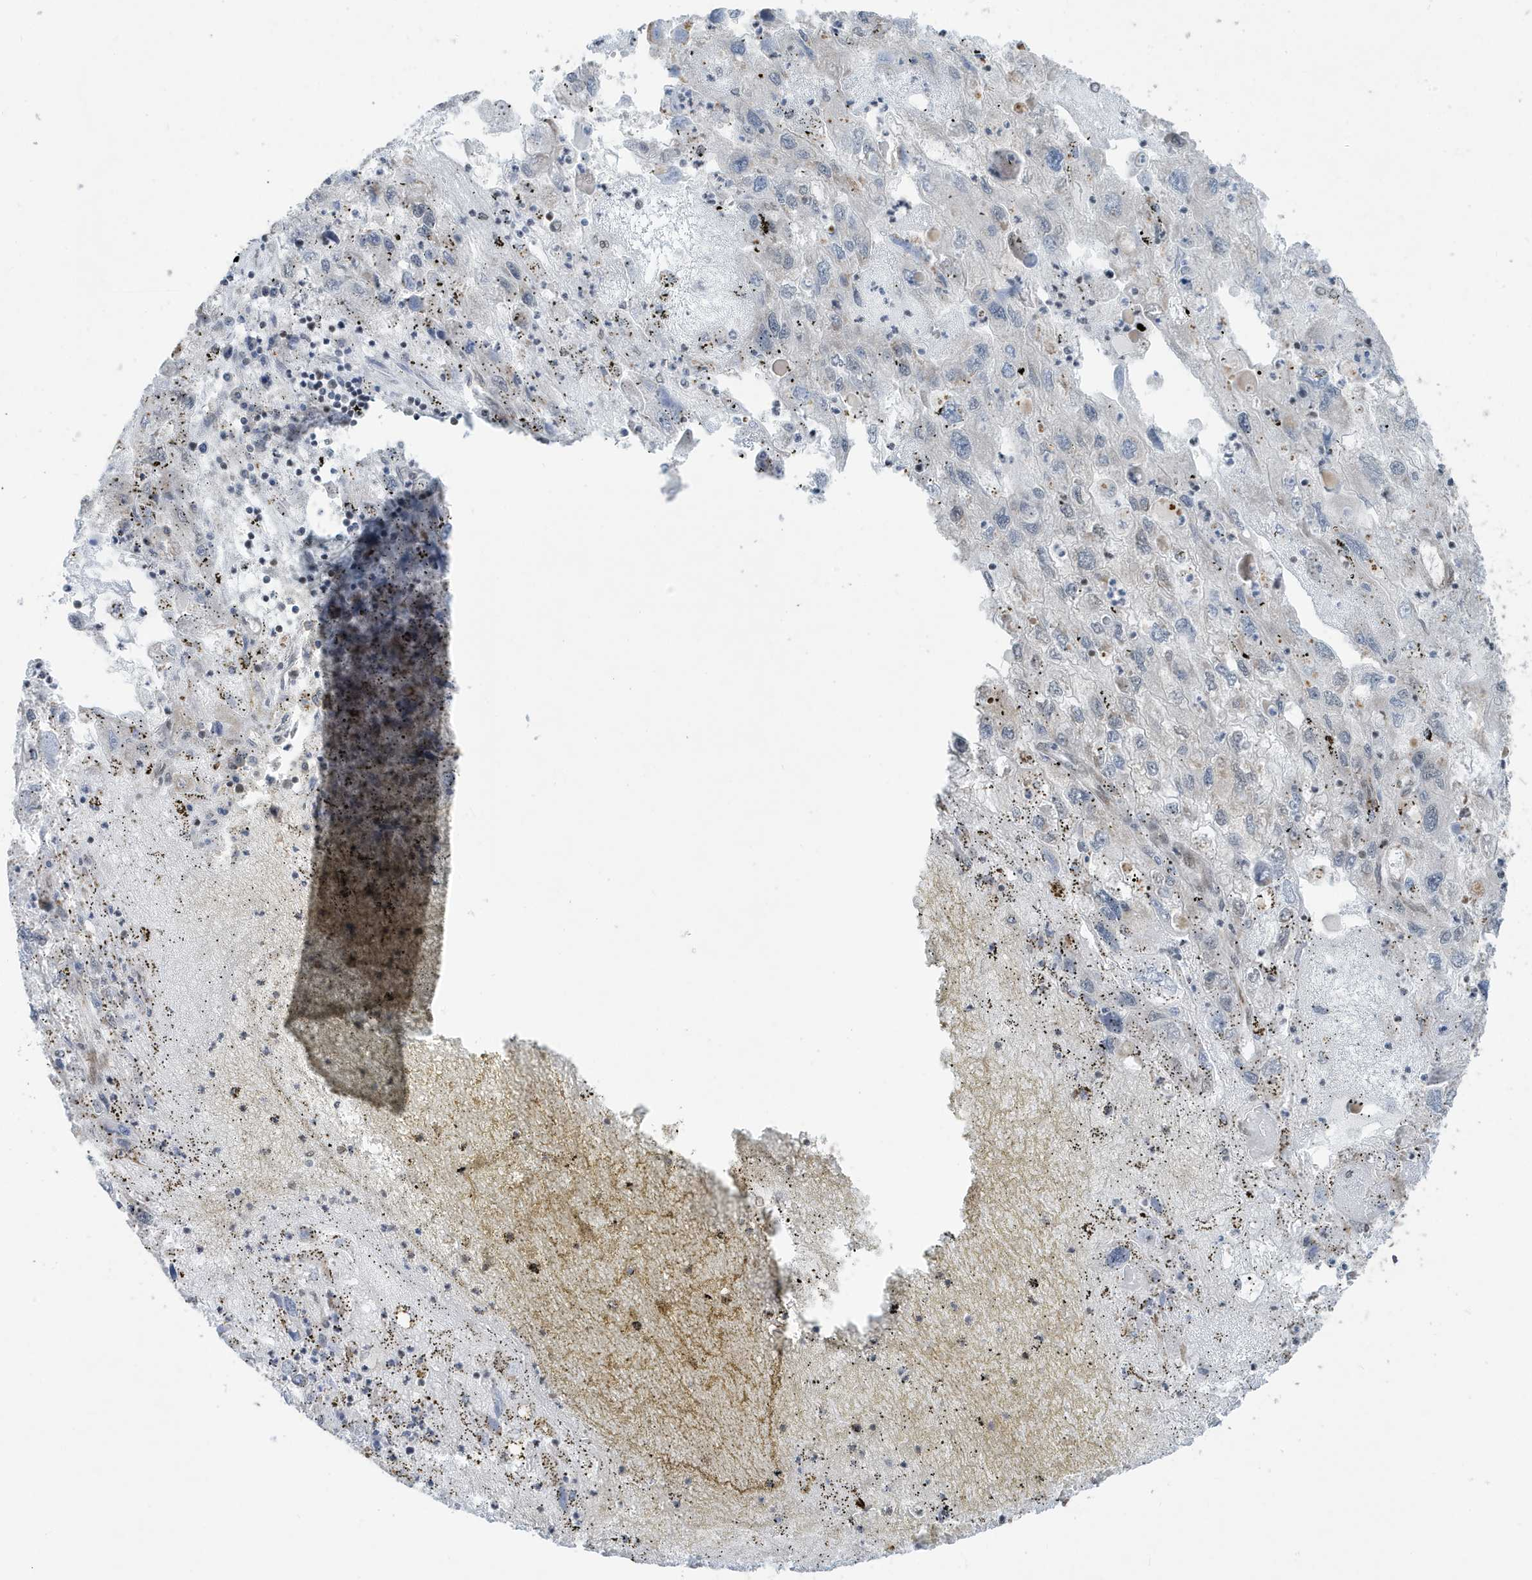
{"staining": {"intensity": "negative", "quantity": "none", "location": "none"}, "tissue": "endometrial cancer", "cell_type": "Tumor cells", "image_type": "cancer", "snomed": [{"axis": "morphology", "description": "Adenocarcinoma, NOS"}, {"axis": "topography", "description": "Endometrium"}], "caption": "Image shows no protein staining in tumor cells of endometrial cancer tissue. (Stains: DAB (3,3'-diaminobenzidine) immunohistochemistry with hematoxylin counter stain, Microscopy: brightfield microscopy at high magnification).", "gene": "CHCHD4", "patient": {"sex": "female", "age": 49}}